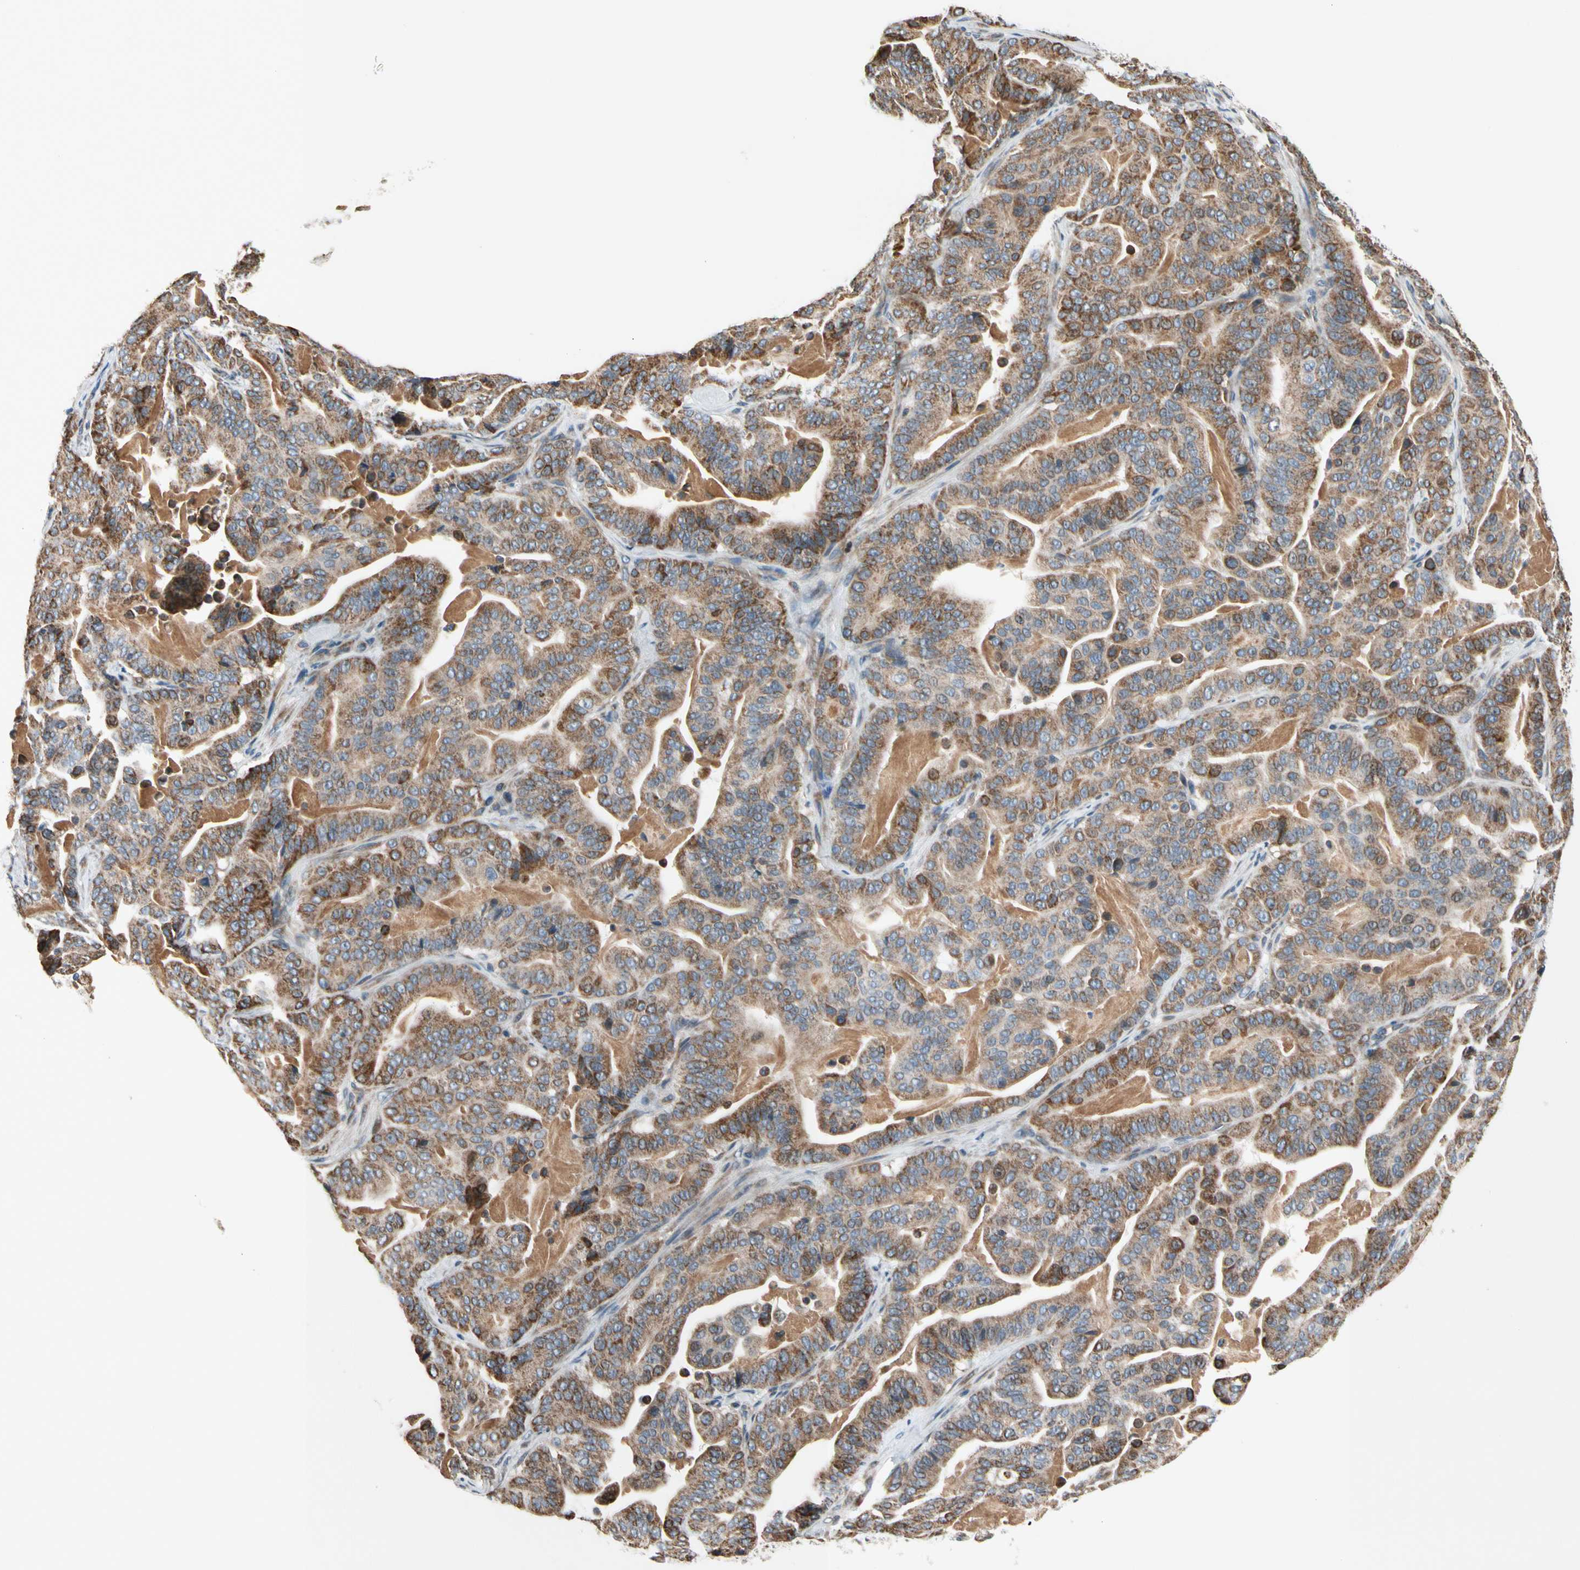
{"staining": {"intensity": "strong", "quantity": ">75%", "location": "cytoplasmic/membranous"}, "tissue": "pancreatic cancer", "cell_type": "Tumor cells", "image_type": "cancer", "snomed": [{"axis": "morphology", "description": "Adenocarcinoma, NOS"}, {"axis": "topography", "description": "Pancreas"}], "caption": "Pancreatic cancer (adenocarcinoma) was stained to show a protein in brown. There is high levels of strong cytoplasmic/membranous staining in approximately >75% of tumor cells.", "gene": "NPHP3", "patient": {"sex": "male", "age": 63}}